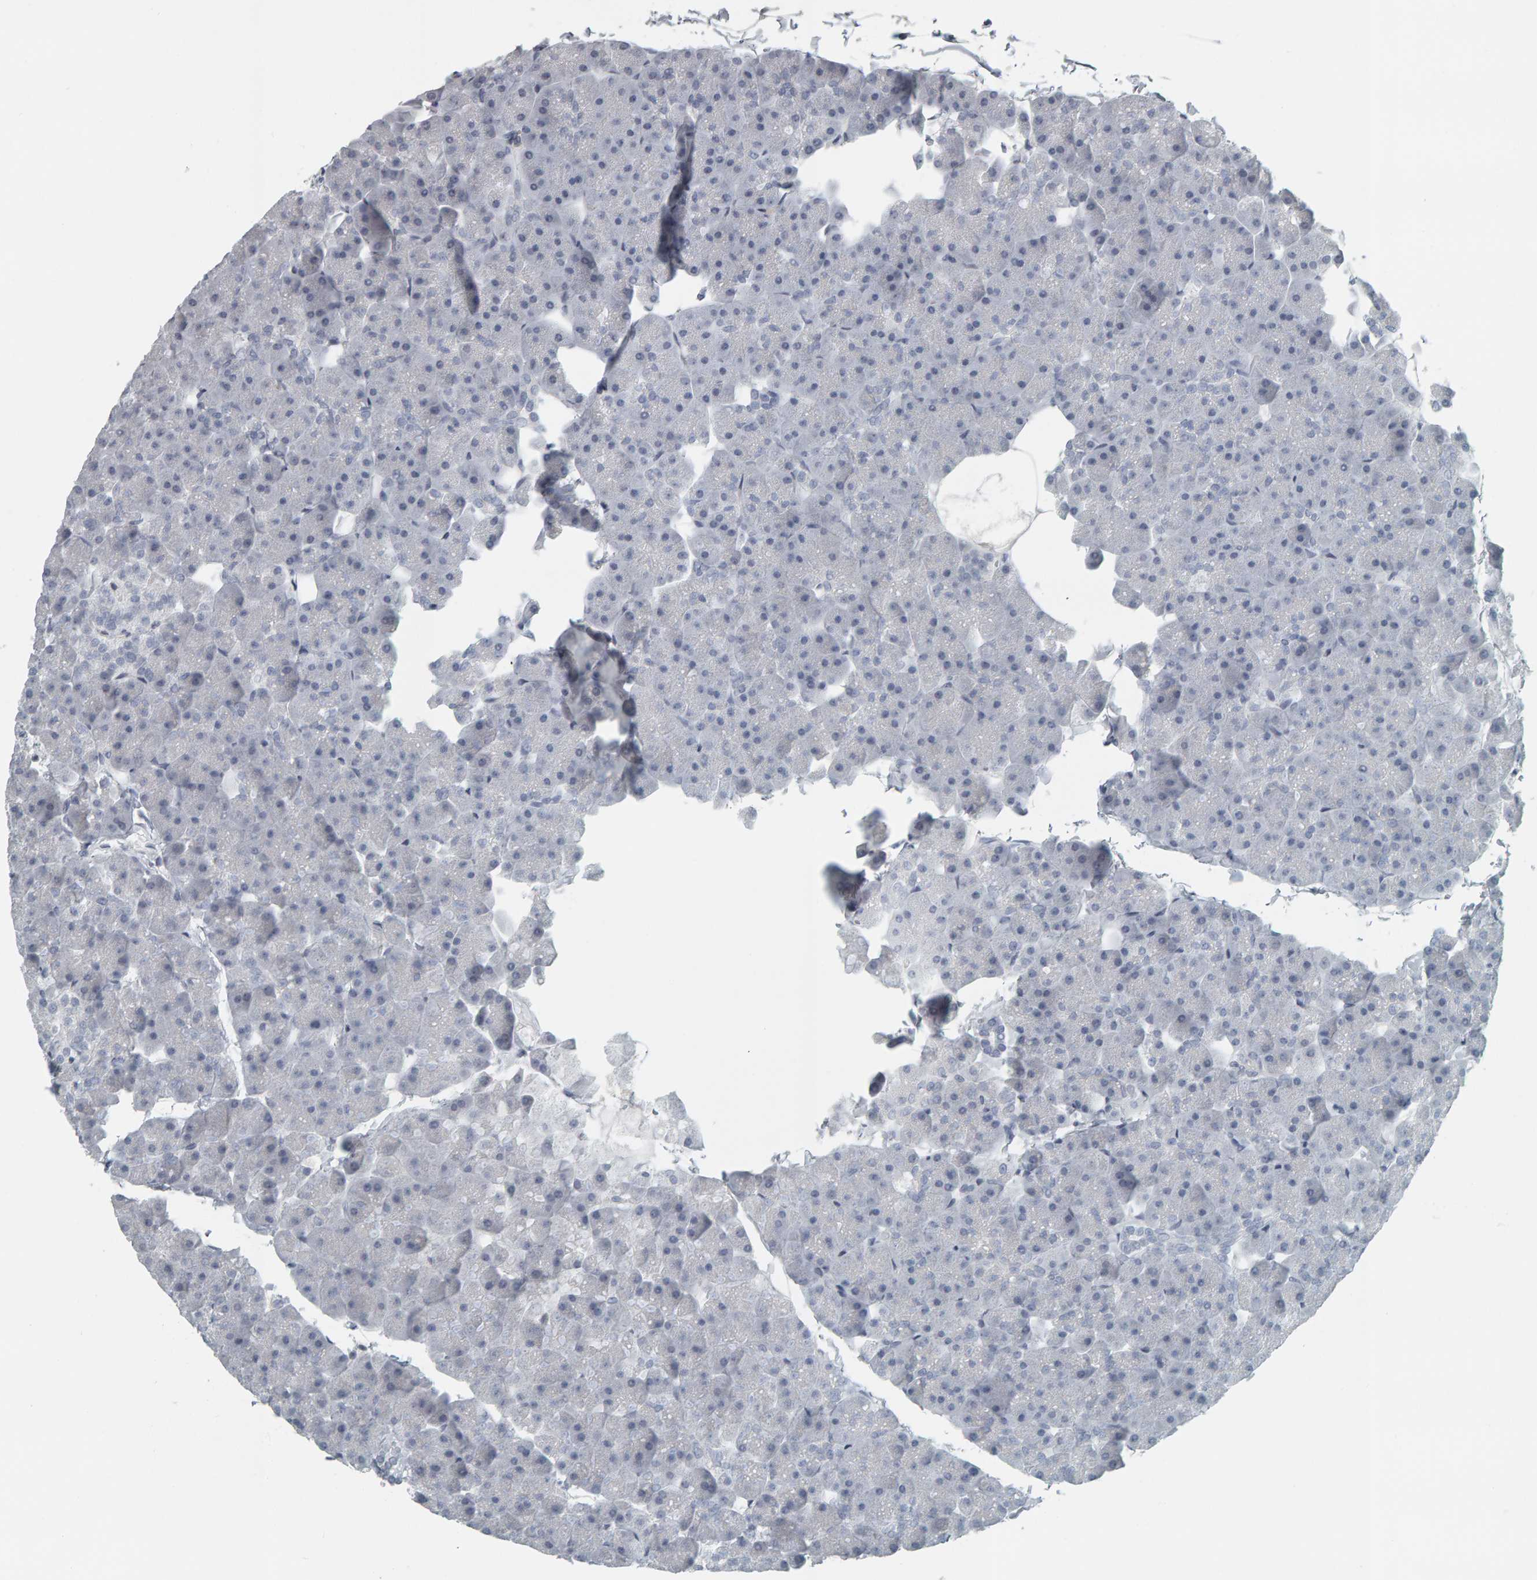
{"staining": {"intensity": "negative", "quantity": "none", "location": "none"}, "tissue": "pancreas", "cell_type": "Exocrine glandular cells", "image_type": "normal", "snomed": [{"axis": "morphology", "description": "Normal tissue, NOS"}, {"axis": "topography", "description": "Pancreas"}], "caption": "Micrograph shows no significant protein positivity in exocrine glandular cells of benign pancreas.", "gene": "PYY", "patient": {"sex": "male", "age": 35}}